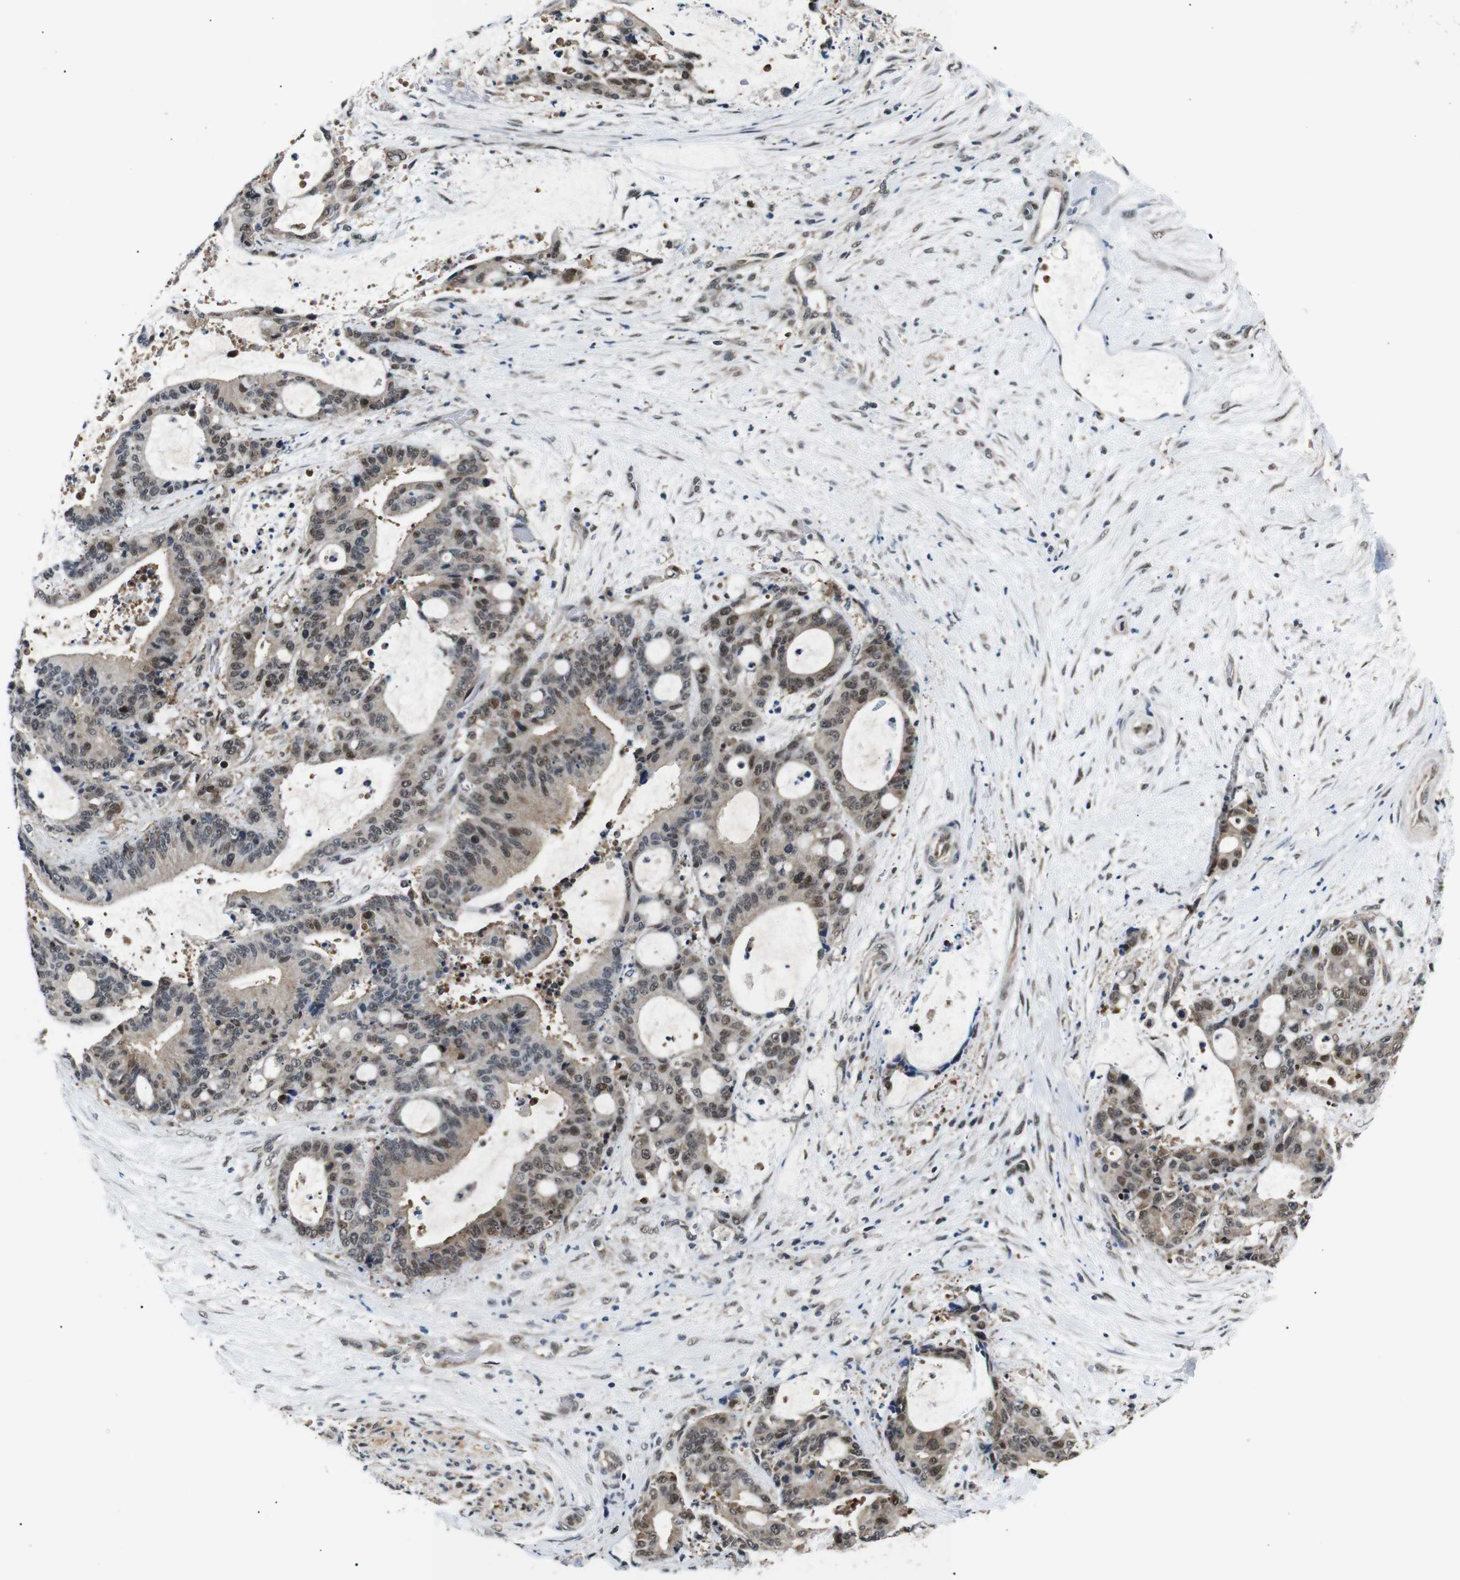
{"staining": {"intensity": "weak", "quantity": ">75%", "location": "cytoplasmic/membranous,nuclear"}, "tissue": "liver cancer", "cell_type": "Tumor cells", "image_type": "cancer", "snomed": [{"axis": "morphology", "description": "Normal tissue, NOS"}, {"axis": "morphology", "description": "Cholangiocarcinoma"}, {"axis": "topography", "description": "Liver"}, {"axis": "topography", "description": "Peripheral nerve tissue"}], "caption": "Immunohistochemistry (IHC) photomicrograph of neoplastic tissue: human liver cholangiocarcinoma stained using immunohistochemistry reveals low levels of weak protein expression localized specifically in the cytoplasmic/membranous and nuclear of tumor cells, appearing as a cytoplasmic/membranous and nuclear brown color.", "gene": "SKP1", "patient": {"sex": "female", "age": 73}}